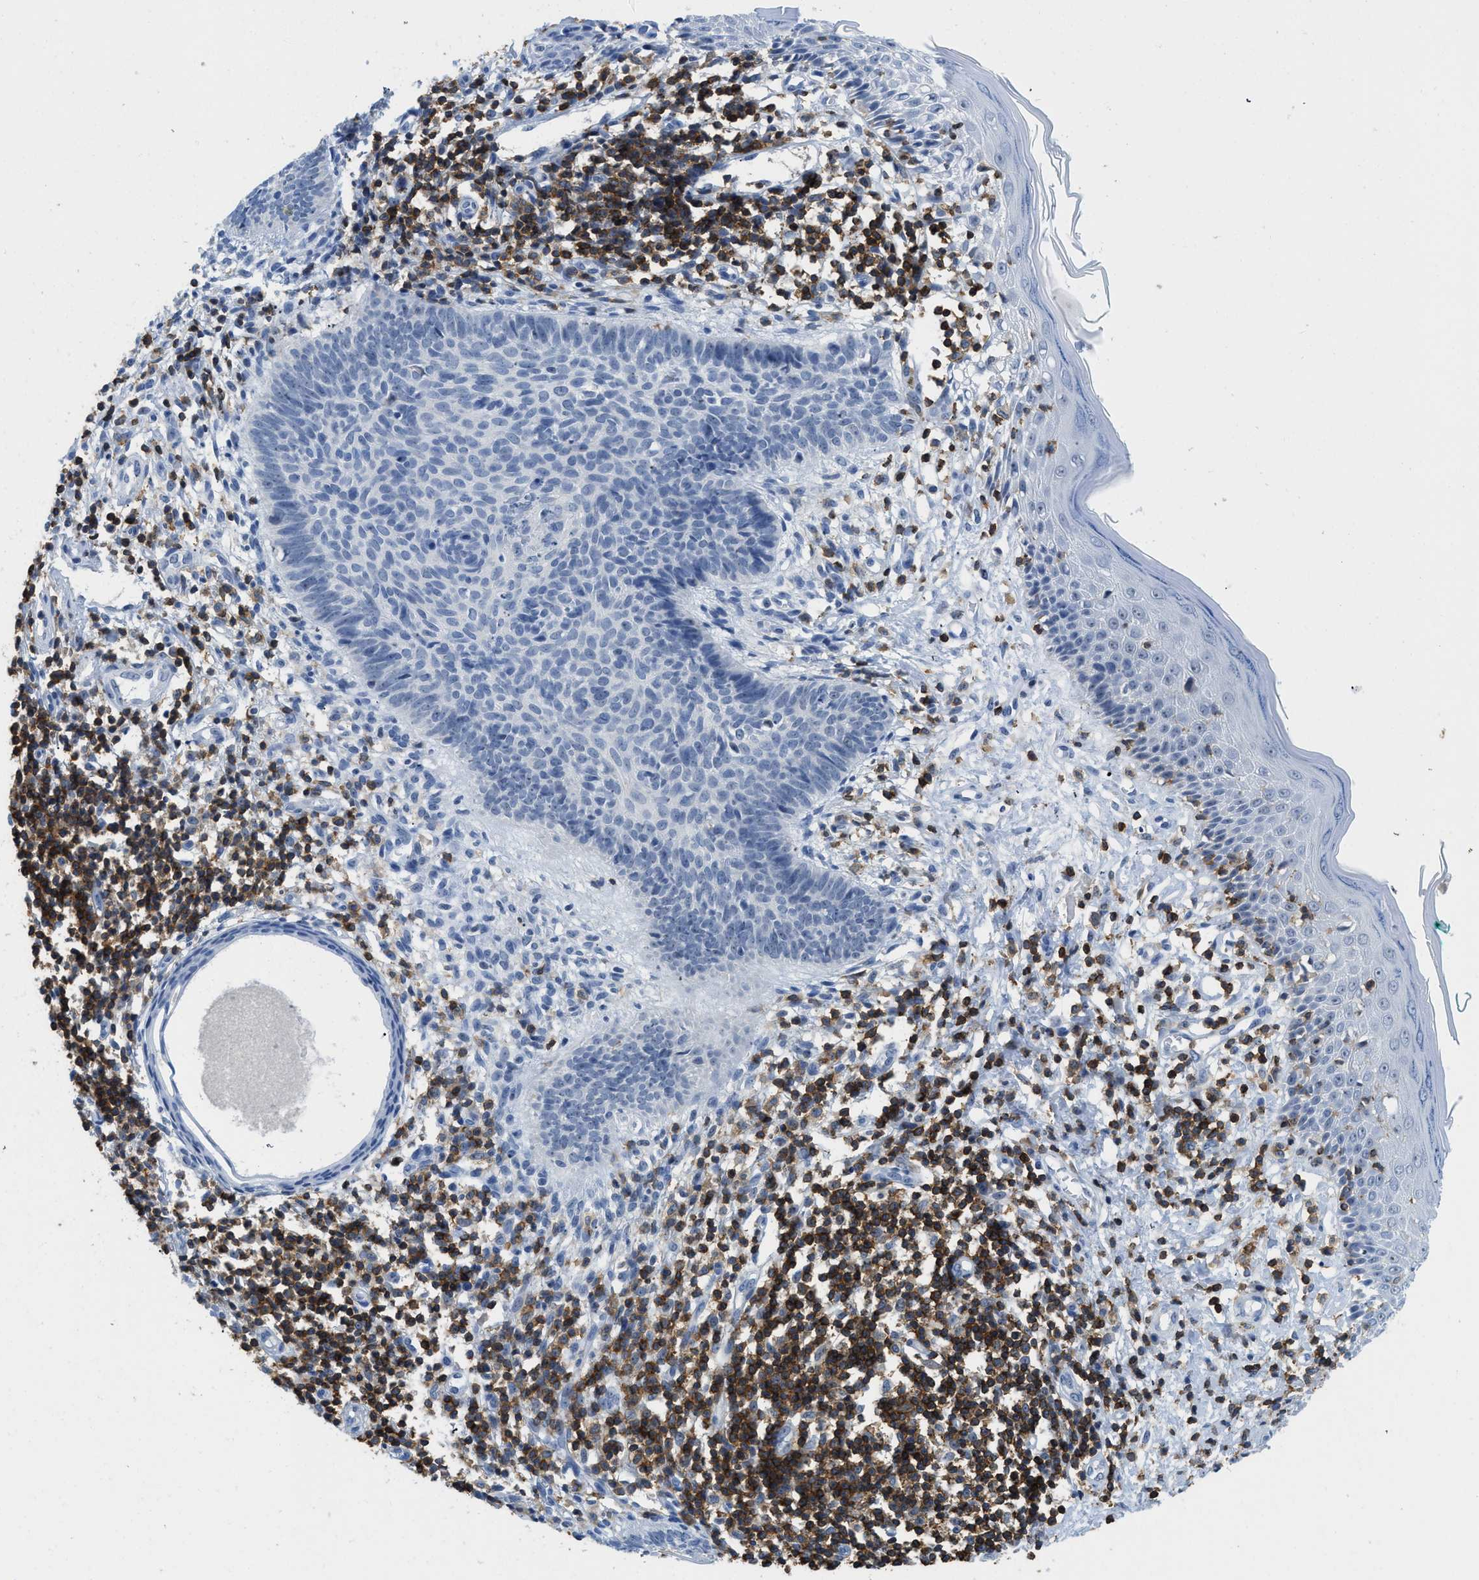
{"staining": {"intensity": "negative", "quantity": "none", "location": "none"}, "tissue": "skin cancer", "cell_type": "Tumor cells", "image_type": "cancer", "snomed": [{"axis": "morphology", "description": "Basal cell carcinoma"}, {"axis": "topography", "description": "Skin"}], "caption": "Immunohistochemical staining of basal cell carcinoma (skin) reveals no significant staining in tumor cells.", "gene": "FAM151A", "patient": {"sex": "male", "age": 60}}